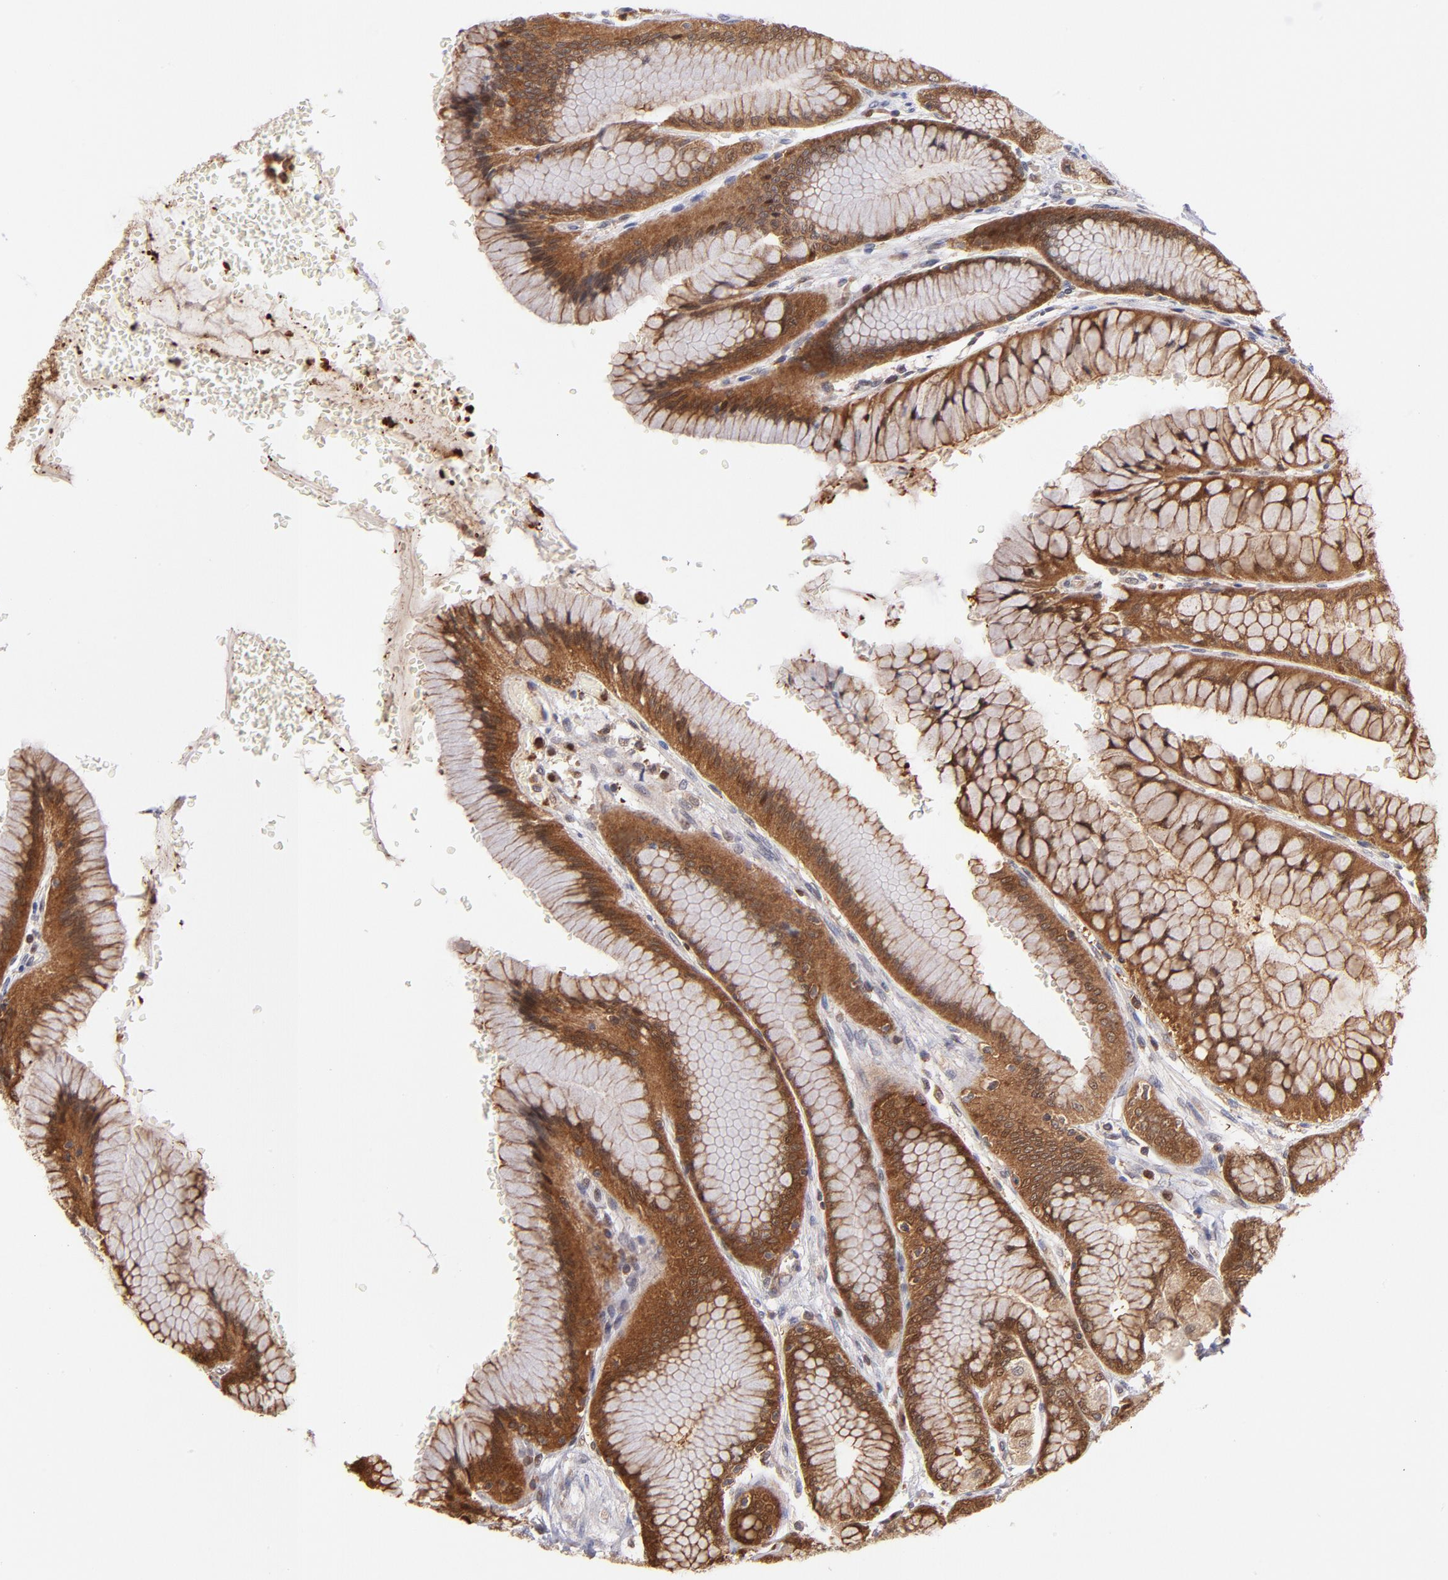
{"staining": {"intensity": "strong", "quantity": ">75%", "location": "cytoplasmic/membranous,nuclear"}, "tissue": "stomach", "cell_type": "Glandular cells", "image_type": "normal", "snomed": [{"axis": "morphology", "description": "Normal tissue, NOS"}, {"axis": "morphology", "description": "Adenocarcinoma, NOS"}, {"axis": "topography", "description": "Stomach"}, {"axis": "topography", "description": "Stomach, lower"}], "caption": "An image of human stomach stained for a protein displays strong cytoplasmic/membranous,nuclear brown staining in glandular cells. (brown staining indicates protein expression, while blue staining denotes nuclei).", "gene": "YWHAB", "patient": {"sex": "female", "age": 65}}